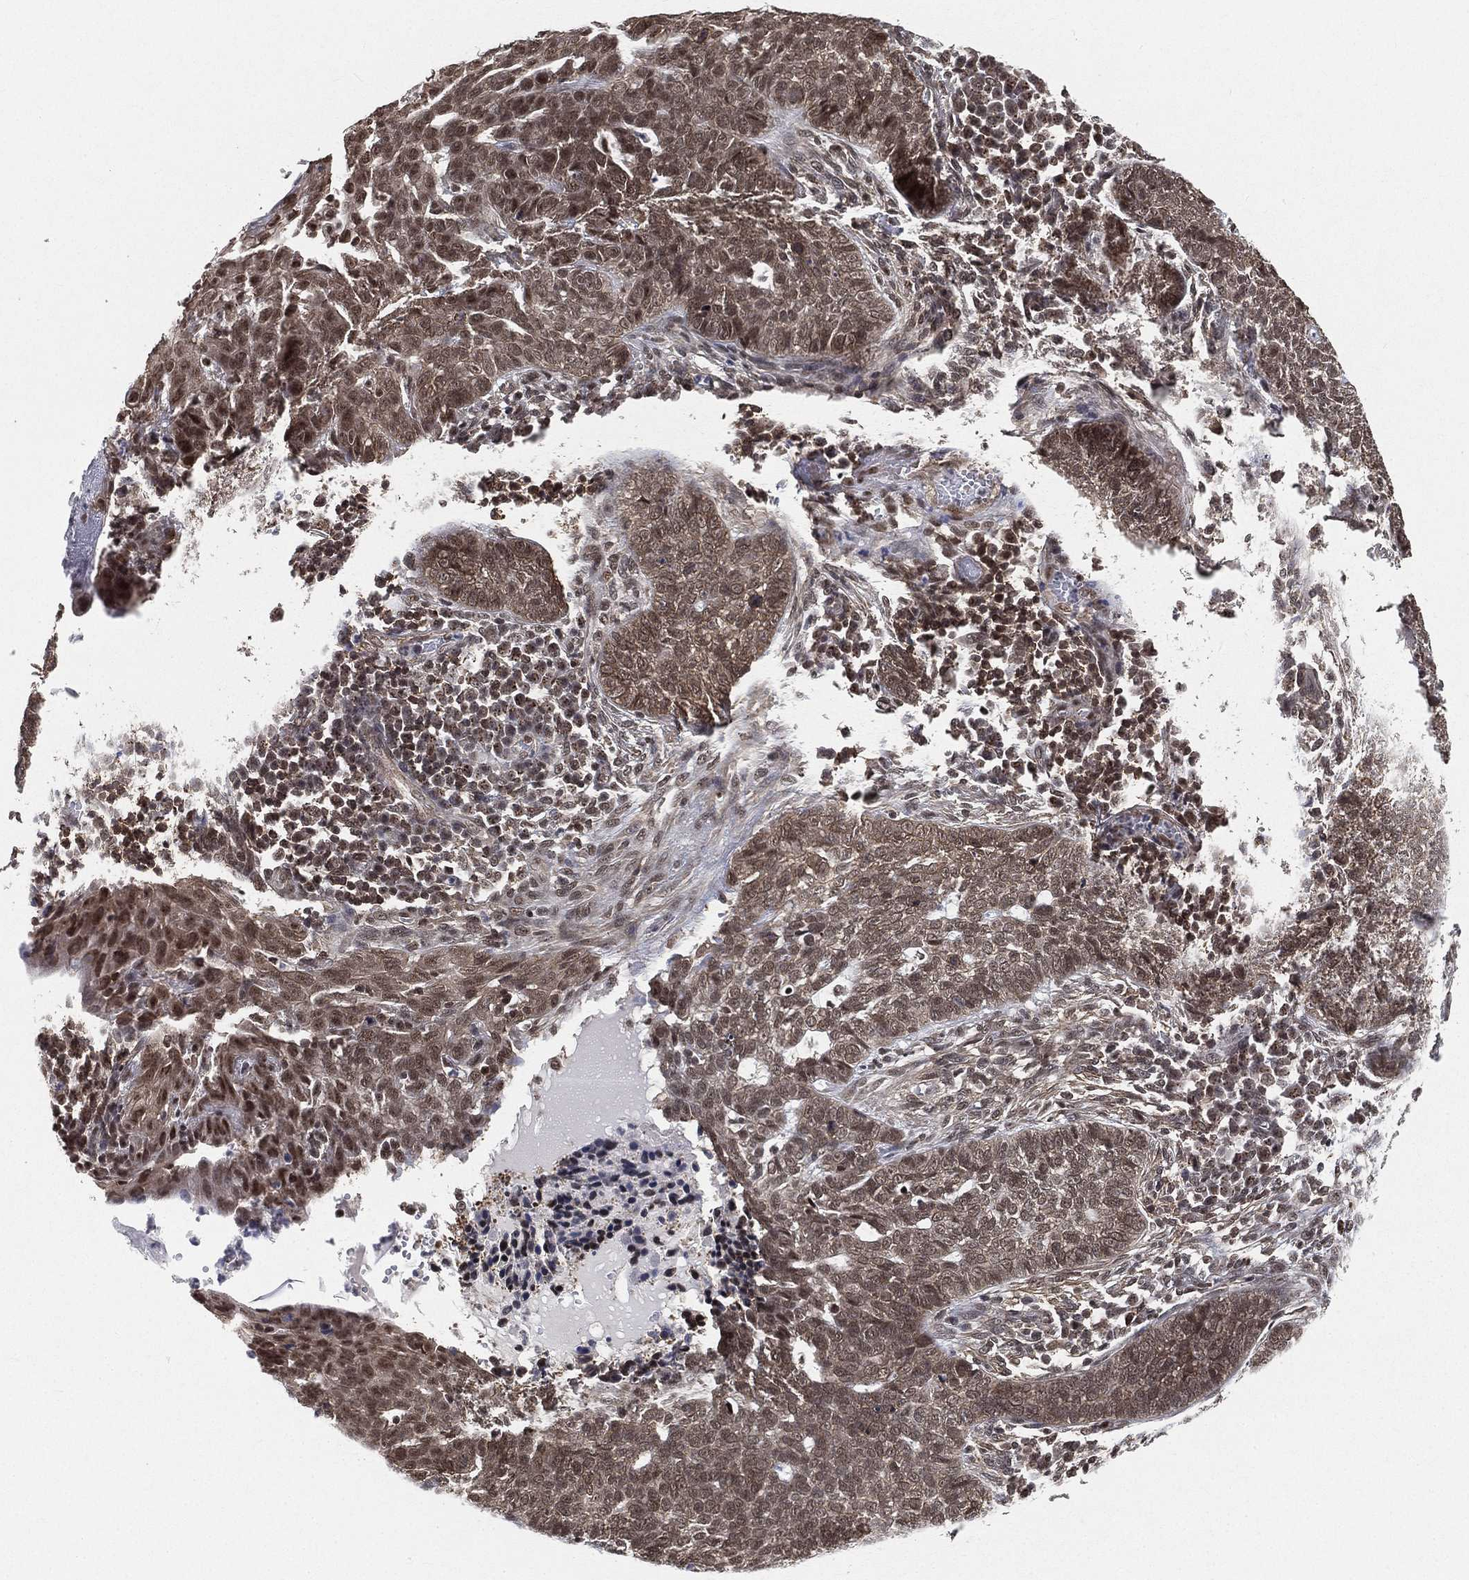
{"staining": {"intensity": "moderate", "quantity": "25%-75%", "location": "cytoplasmic/membranous,nuclear"}, "tissue": "skin cancer", "cell_type": "Tumor cells", "image_type": "cancer", "snomed": [{"axis": "morphology", "description": "Basal cell carcinoma"}, {"axis": "topography", "description": "Skin"}], "caption": "Skin basal cell carcinoma stained with a brown dye exhibits moderate cytoplasmic/membranous and nuclear positive positivity in approximately 25%-75% of tumor cells.", "gene": "RSRC2", "patient": {"sex": "female", "age": 69}}